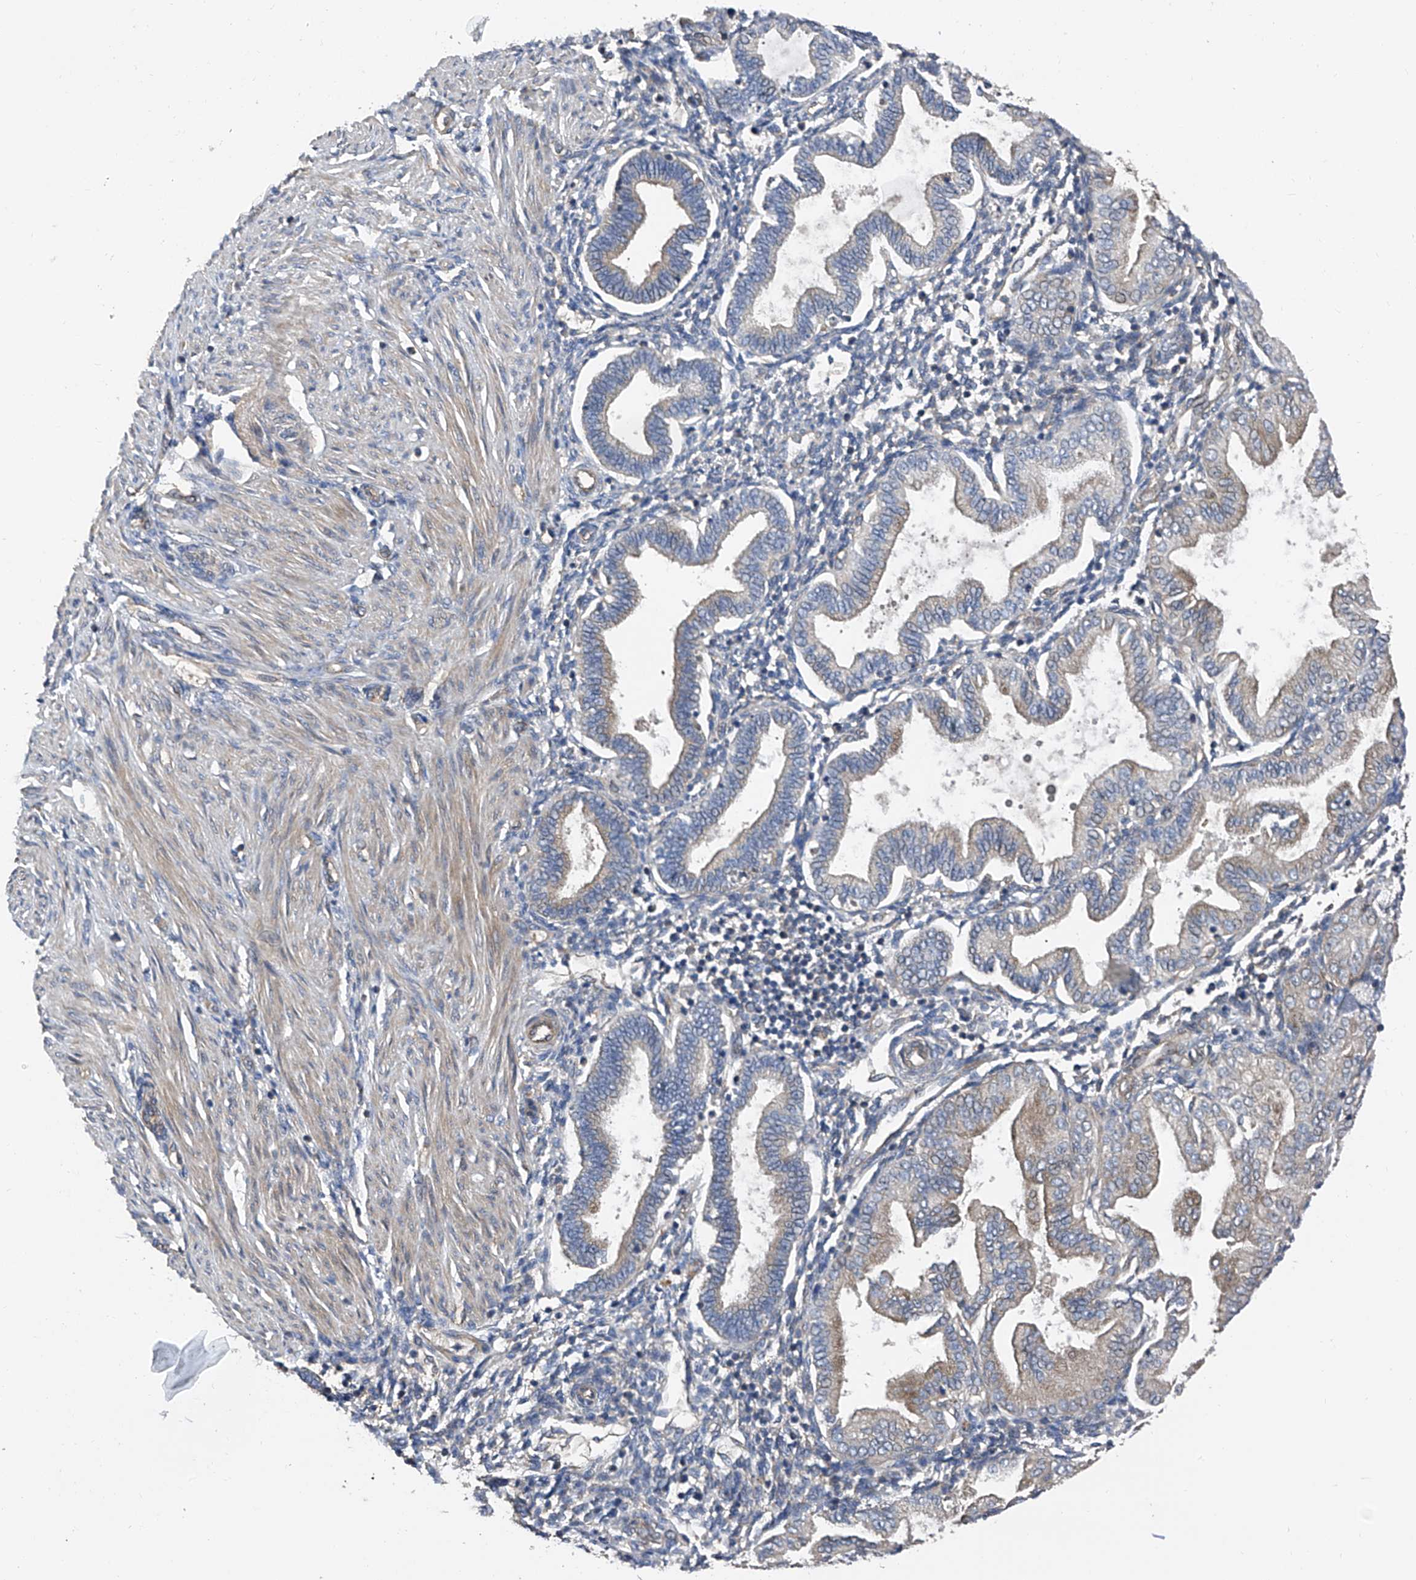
{"staining": {"intensity": "negative", "quantity": "none", "location": "none"}, "tissue": "endometrium", "cell_type": "Cells in endometrial stroma", "image_type": "normal", "snomed": [{"axis": "morphology", "description": "Normal tissue, NOS"}, {"axis": "topography", "description": "Endometrium"}], "caption": "An IHC image of normal endometrium is shown. There is no staining in cells in endometrial stroma of endometrium.", "gene": "PTK2", "patient": {"sex": "female", "age": 53}}